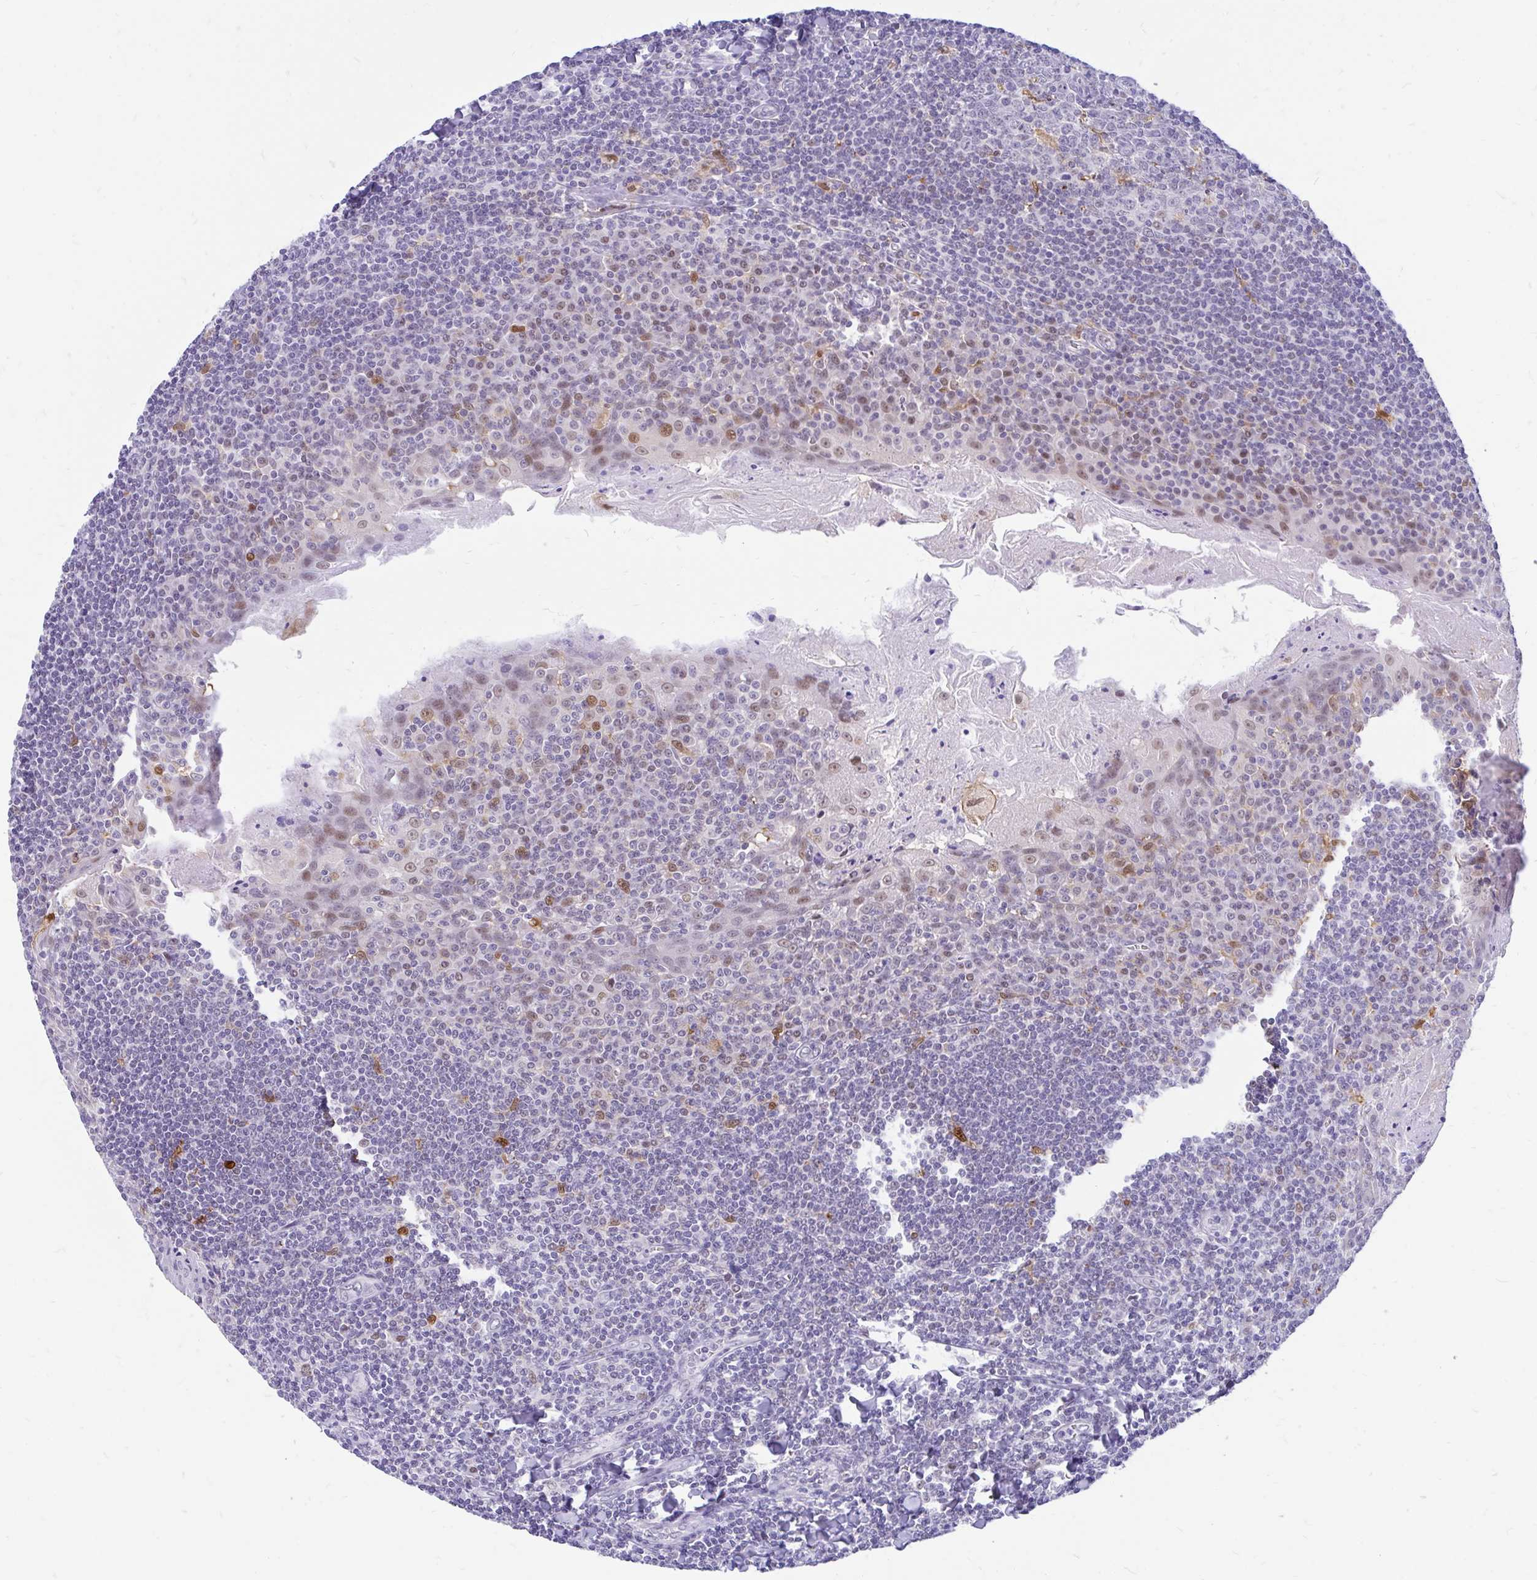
{"staining": {"intensity": "negative", "quantity": "none", "location": "none"}, "tissue": "tonsil", "cell_type": "Germinal center cells", "image_type": "normal", "snomed": [{"axis": "morphology", "description": "Normal tissue, NOS"}, {"axis": "topography", "description": "Tonsil"}], "caption": "Immunohistochemical staining of normal tonsil reveals no significant expression in germinal center cells.", "gene": "GLB1L2", "patient": {"sex": "male", "age": 27}}